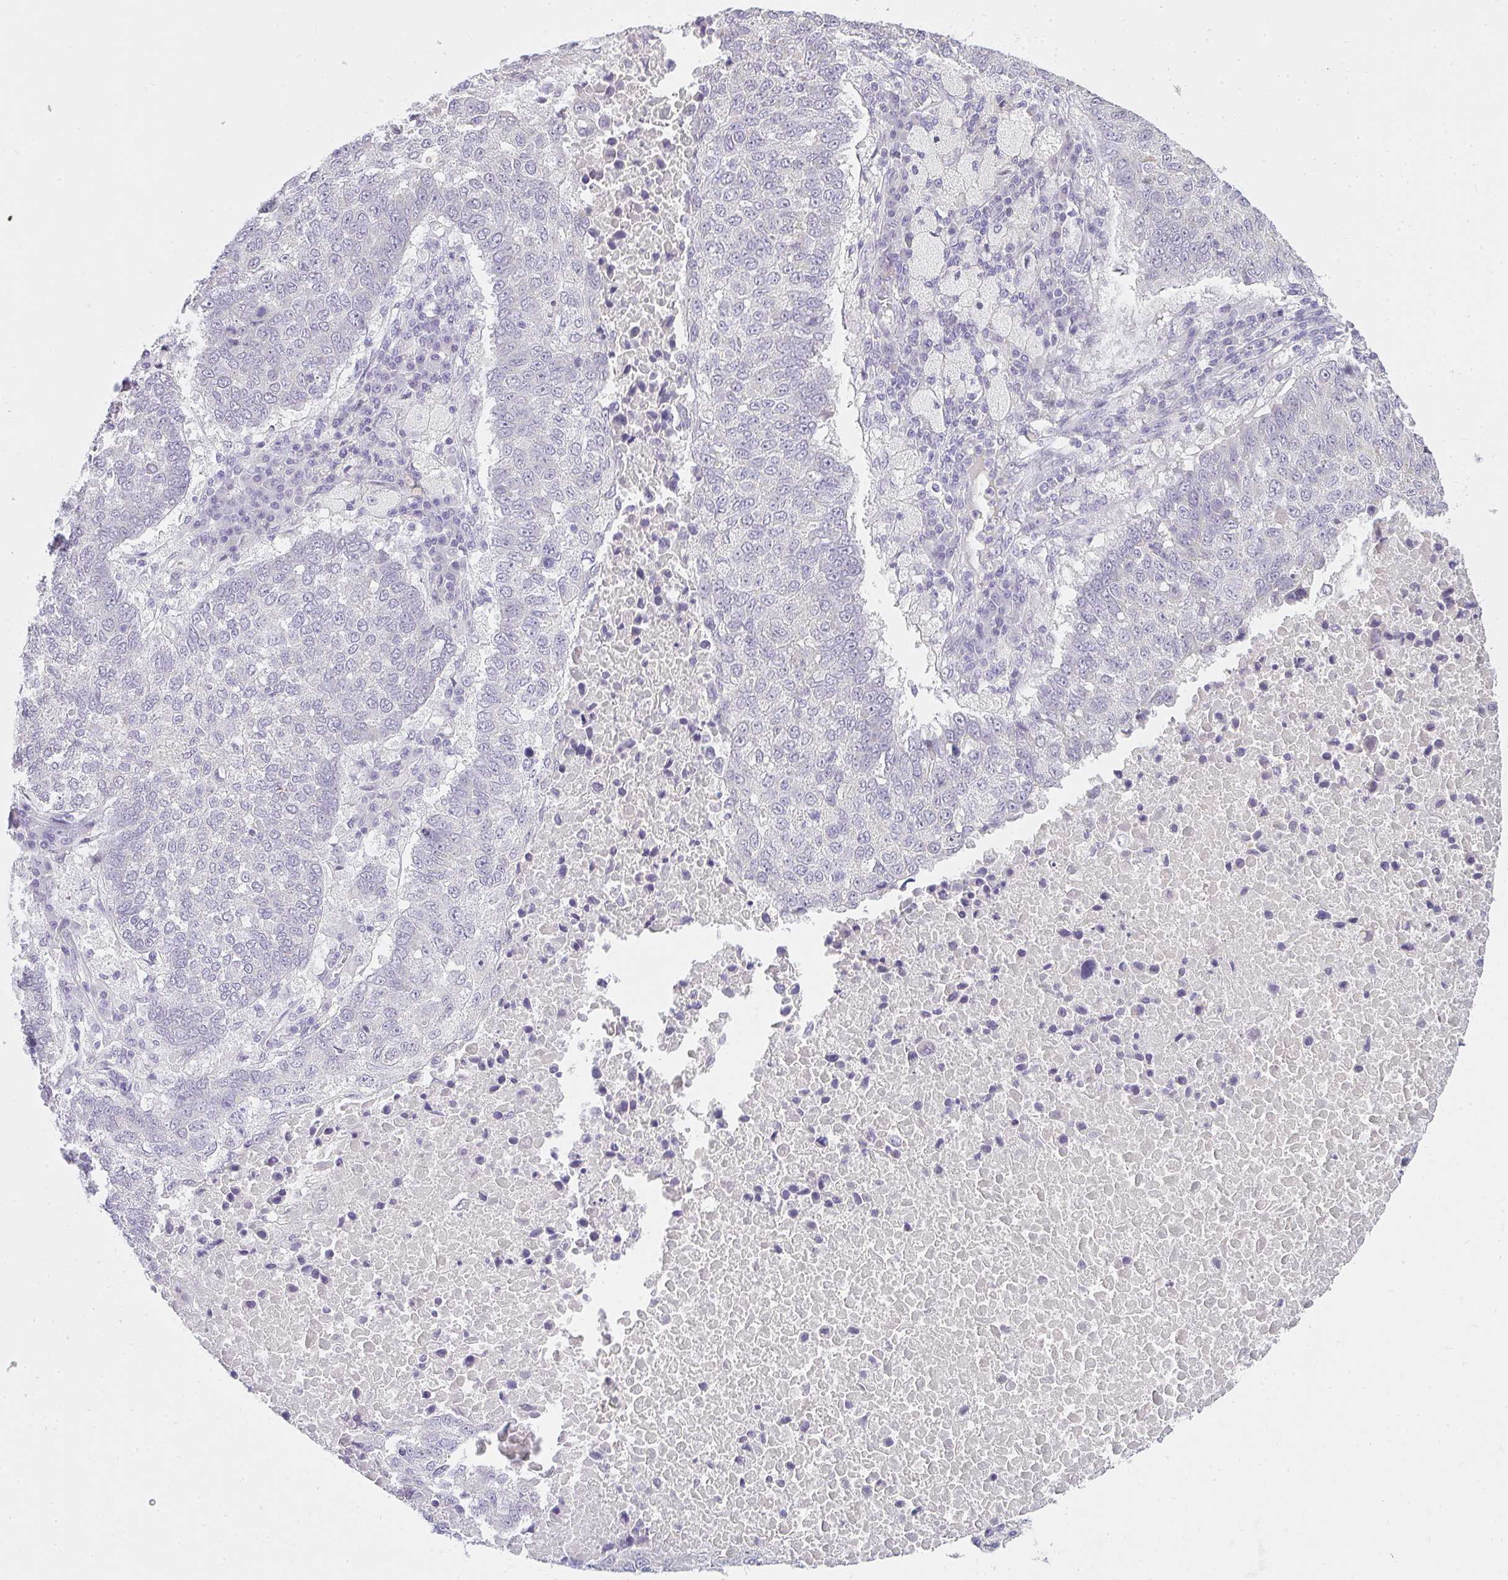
{"staining": {"intensity": "negative", "quantity": "none", "location": "none"}, "tissue": "lung cancer", "cell_type": "Tumor cells", "image_type": "cancer", "snomed": [{"axis": "morphology", "description": "Squamous cell carcinoma, NOS"}, {"axis": "topography", "description": "Lung"}], "caption": "Micrograph shows no protein positivity in tumor cells of lung cancer tissue. Brightfield microscopy of immunohistochemistry (IHC) stained with DAB (3,3'-diaminobenzidine) (brown) and hematoxylin (blue), captured at high magnification.", "gene": "PPP1R3G", "patient": {"sex": "male", "age": 73}}